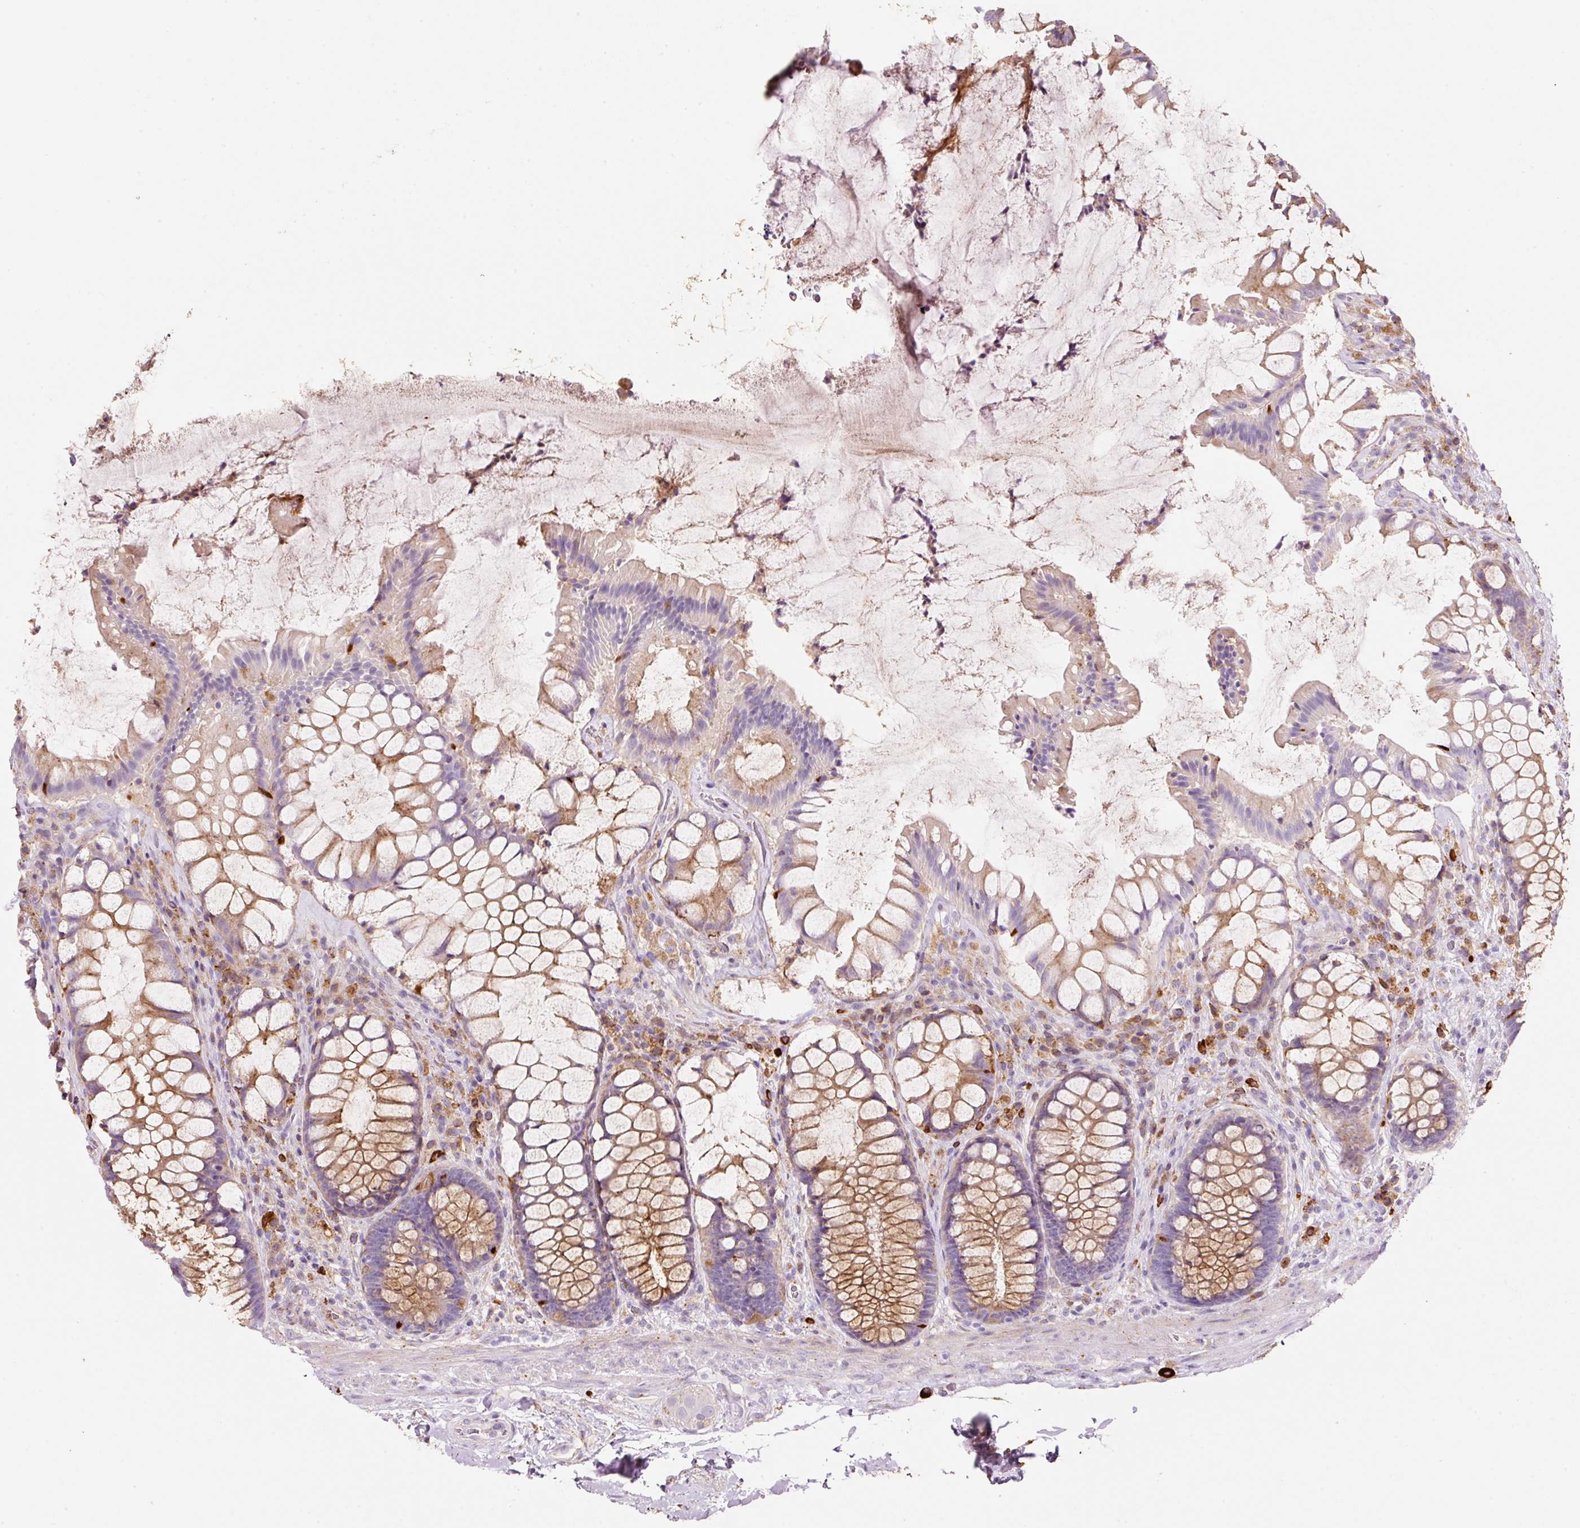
{"staining": {"intensity": "moderate", "quantity": "25%-75%", "location": "cytoplasmic/membranous"}, "tissue": "rectum", "cell_type": "Glandular cells", "image_type": "normal", "snomed": [{"axis": "morphology", "description": "Normal tissue, NOS"}, {"axis": "topography", "description": "Rectum"}], "caption": "Immunohistochemical staining of unremarkable rectum exhibits moderate cytoplasmic/membranous protein positivity in approximately 25%-75% of glandular cells.", "gene": "TMC8", "patient": {"sex": "female", "age": 58}}